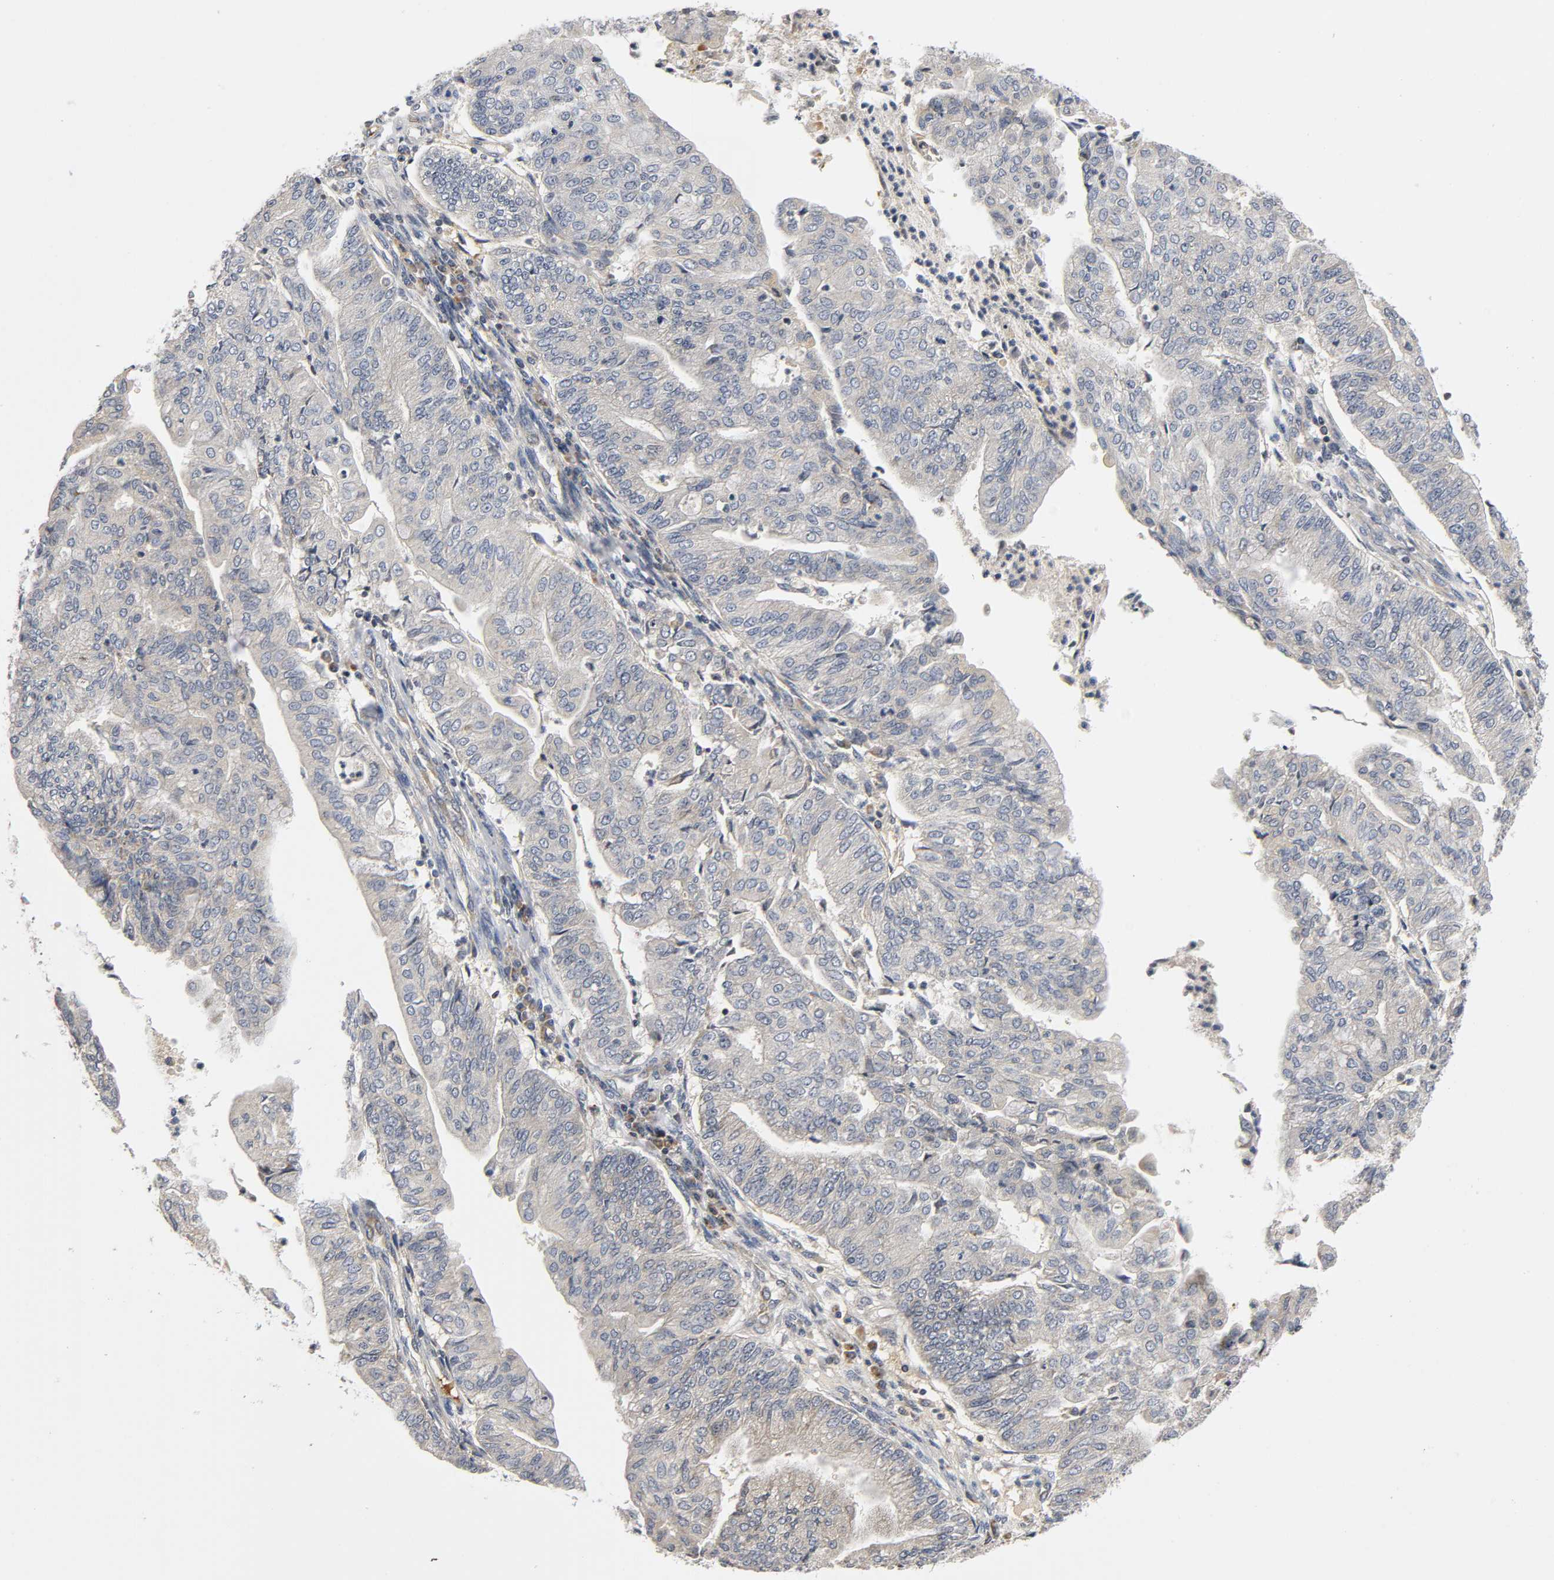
{"staining": {"intensity": "weak", "quantity": "<25%", "location": "cytoplasmic/membranous"}, "tissue": "endometrial cancer", "cell_type": "Tumor cells", "image_type": "cancer", "snomed": [{"axis": "morphology", "description": "Adenocarcinoma, NOS"}, {"axis": "topography", "description": "Endometrium"}], "caption": "Immunohistochemical staining of human endometrial cancer (adenocarcinoma) reveals no significant staining in tumor cells.", "gene": "NRP1", "patient": {"sex": "female", "age": 59}}